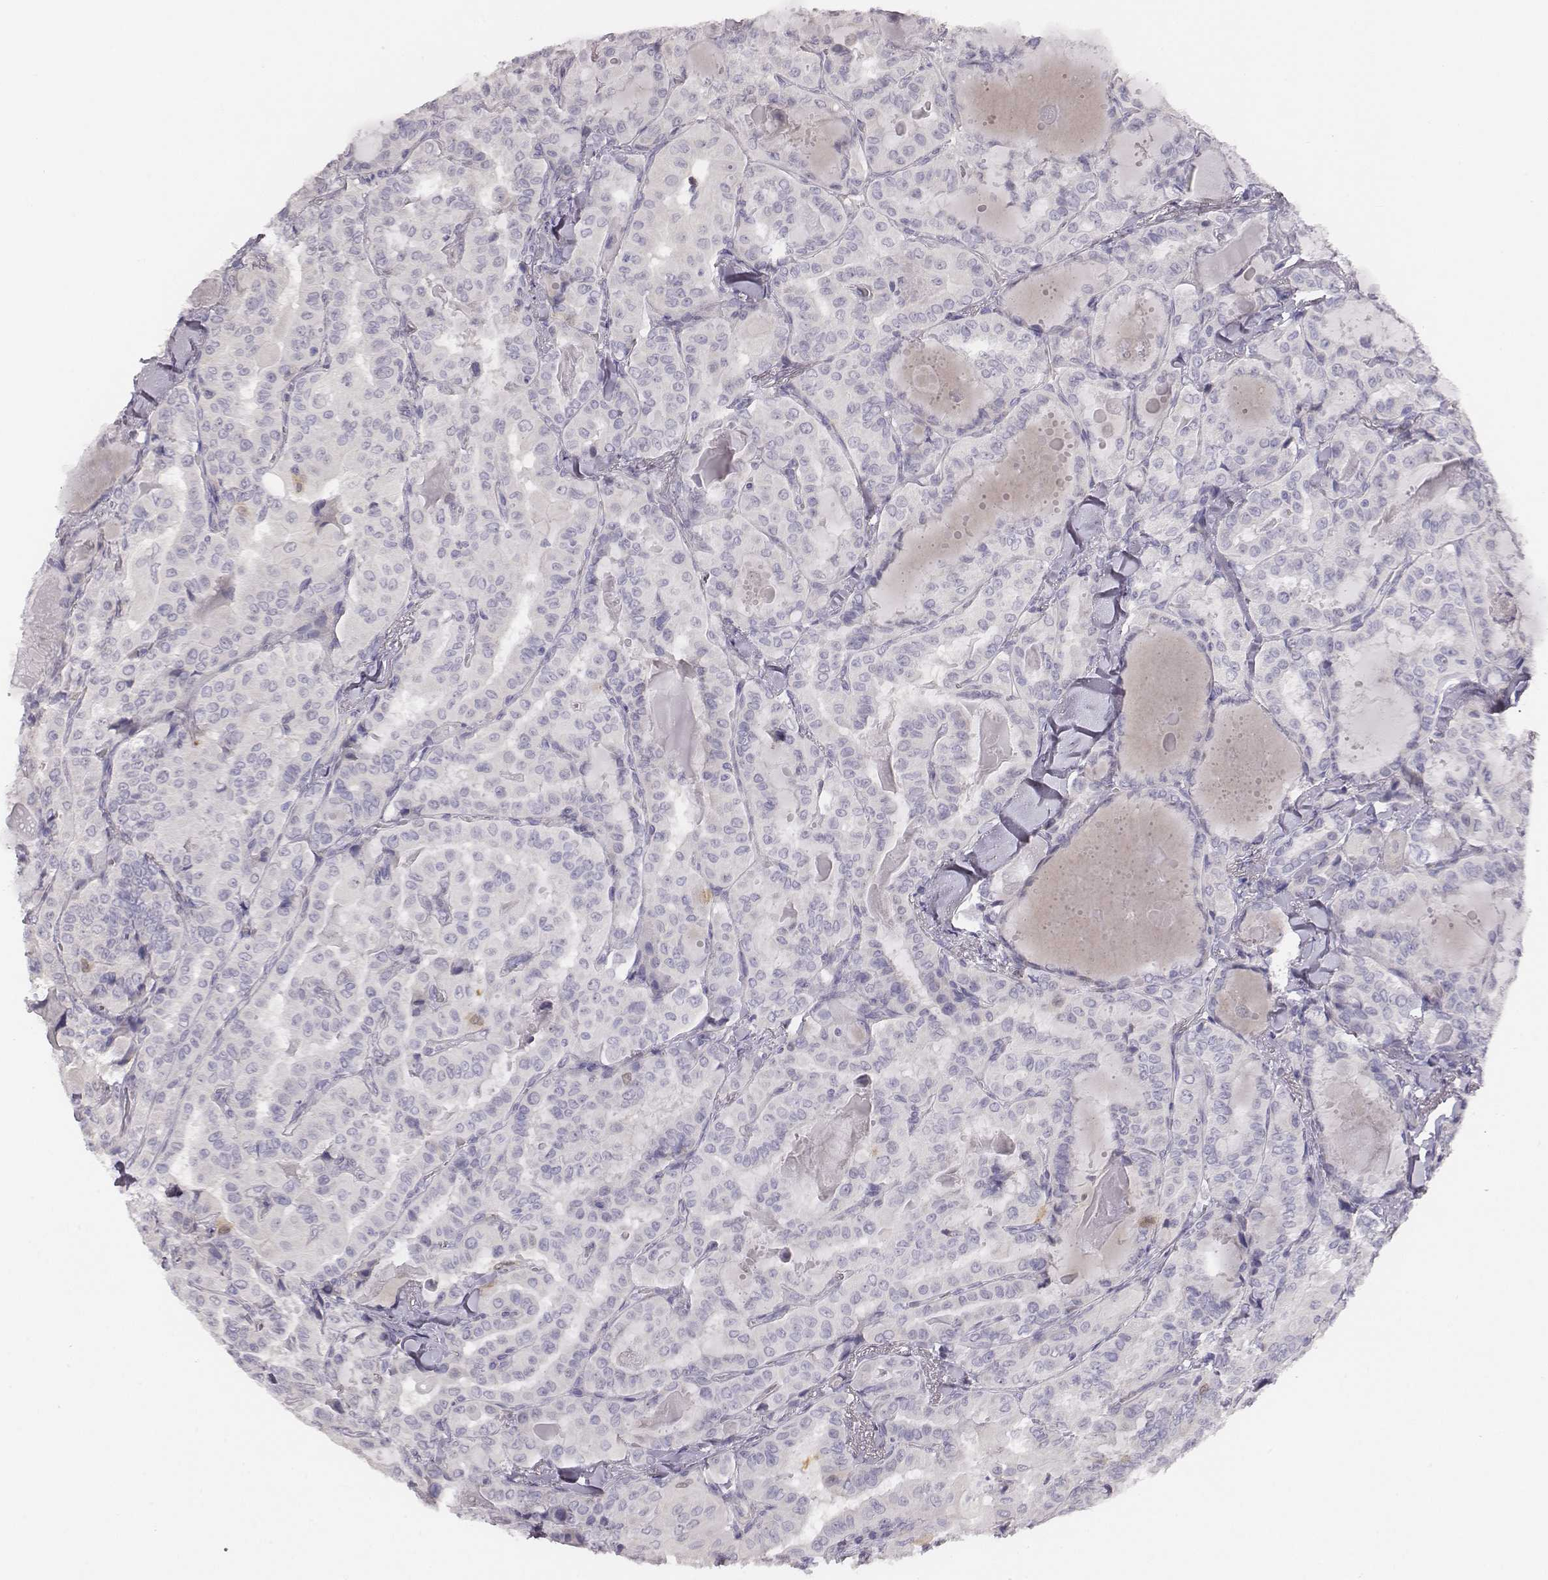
{"staining": {"intensity": "negative", "quantity": "none", "location": "none"}, "tissue": "thyroid cancer", "cell_type": "Tumor cells", "image_type": "cancer", "snomed": [{"axis": "morphology", "description": "Papillary adenocarcinoma, NOS"}, {"axis": "topography", "description": "Thyroid gland"}], "caption": "This is a micrograph of IHC staining of papillary adenocarcinoma (thyroid), which shows no positivity in tumor cells.", "gene": "PBK", "patient": {"sex": "female", "age": 41}}